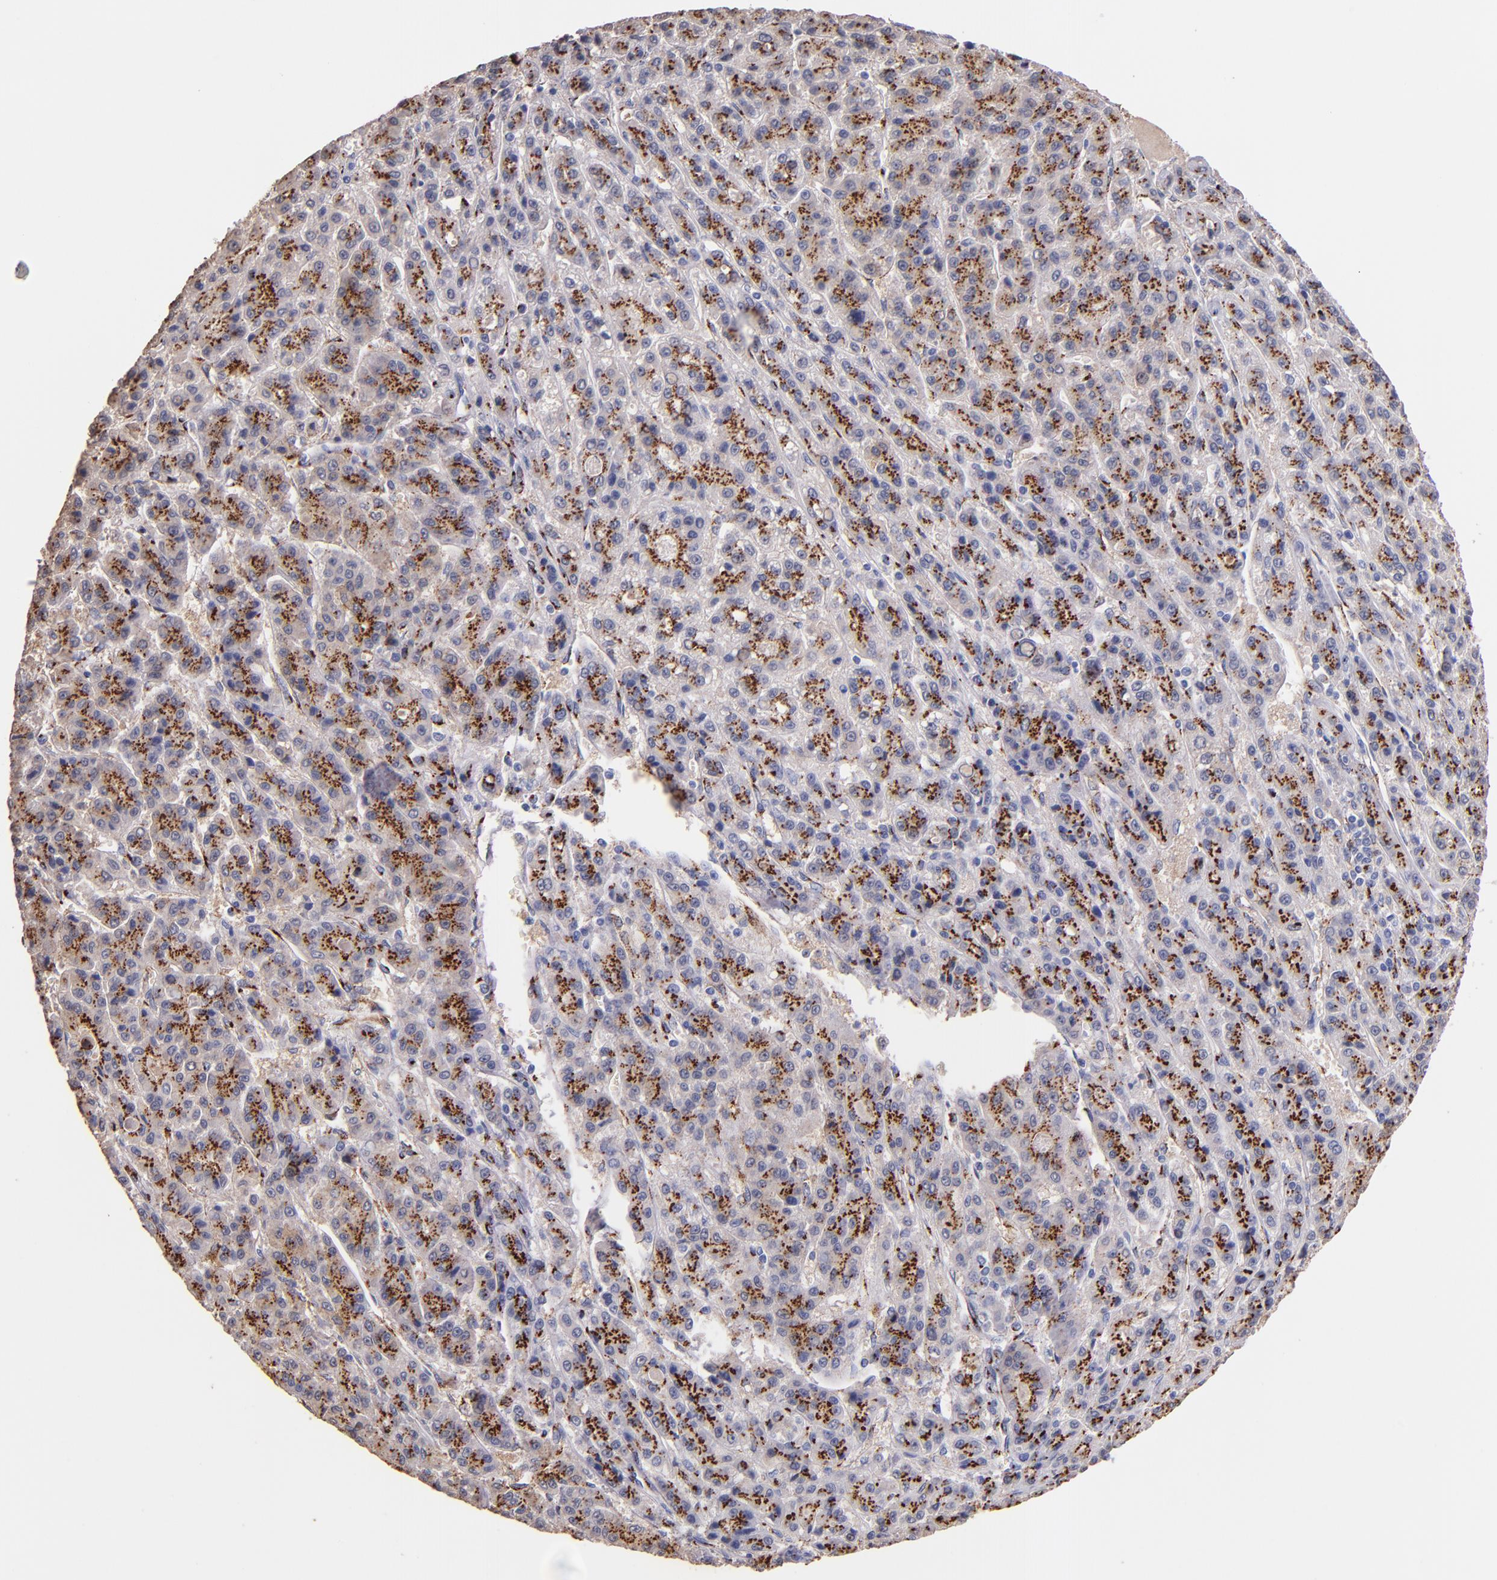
{"staining": {"intensity": "strong", "quantity": ">75%", "location": "cytoplasmic/membranous"}, "tissue": "liver cancer", "cell_type": "Tumor cells", "image_type": "cancer", "snomed": [{"axis": "morphology", "description": "Carcinoma, Hepatocellular, NOS"}, {"axis": "topography", "description": "Liver"}], "caption": "Liver hepatocellular carcinoma stained with immunohistochemistry (IHC) reveals strong cytoplasmic/membranous expression in about >75% of tumor cells.", "gene": "GOLIM4", "patient": {"sex": "male", "age": 70}}